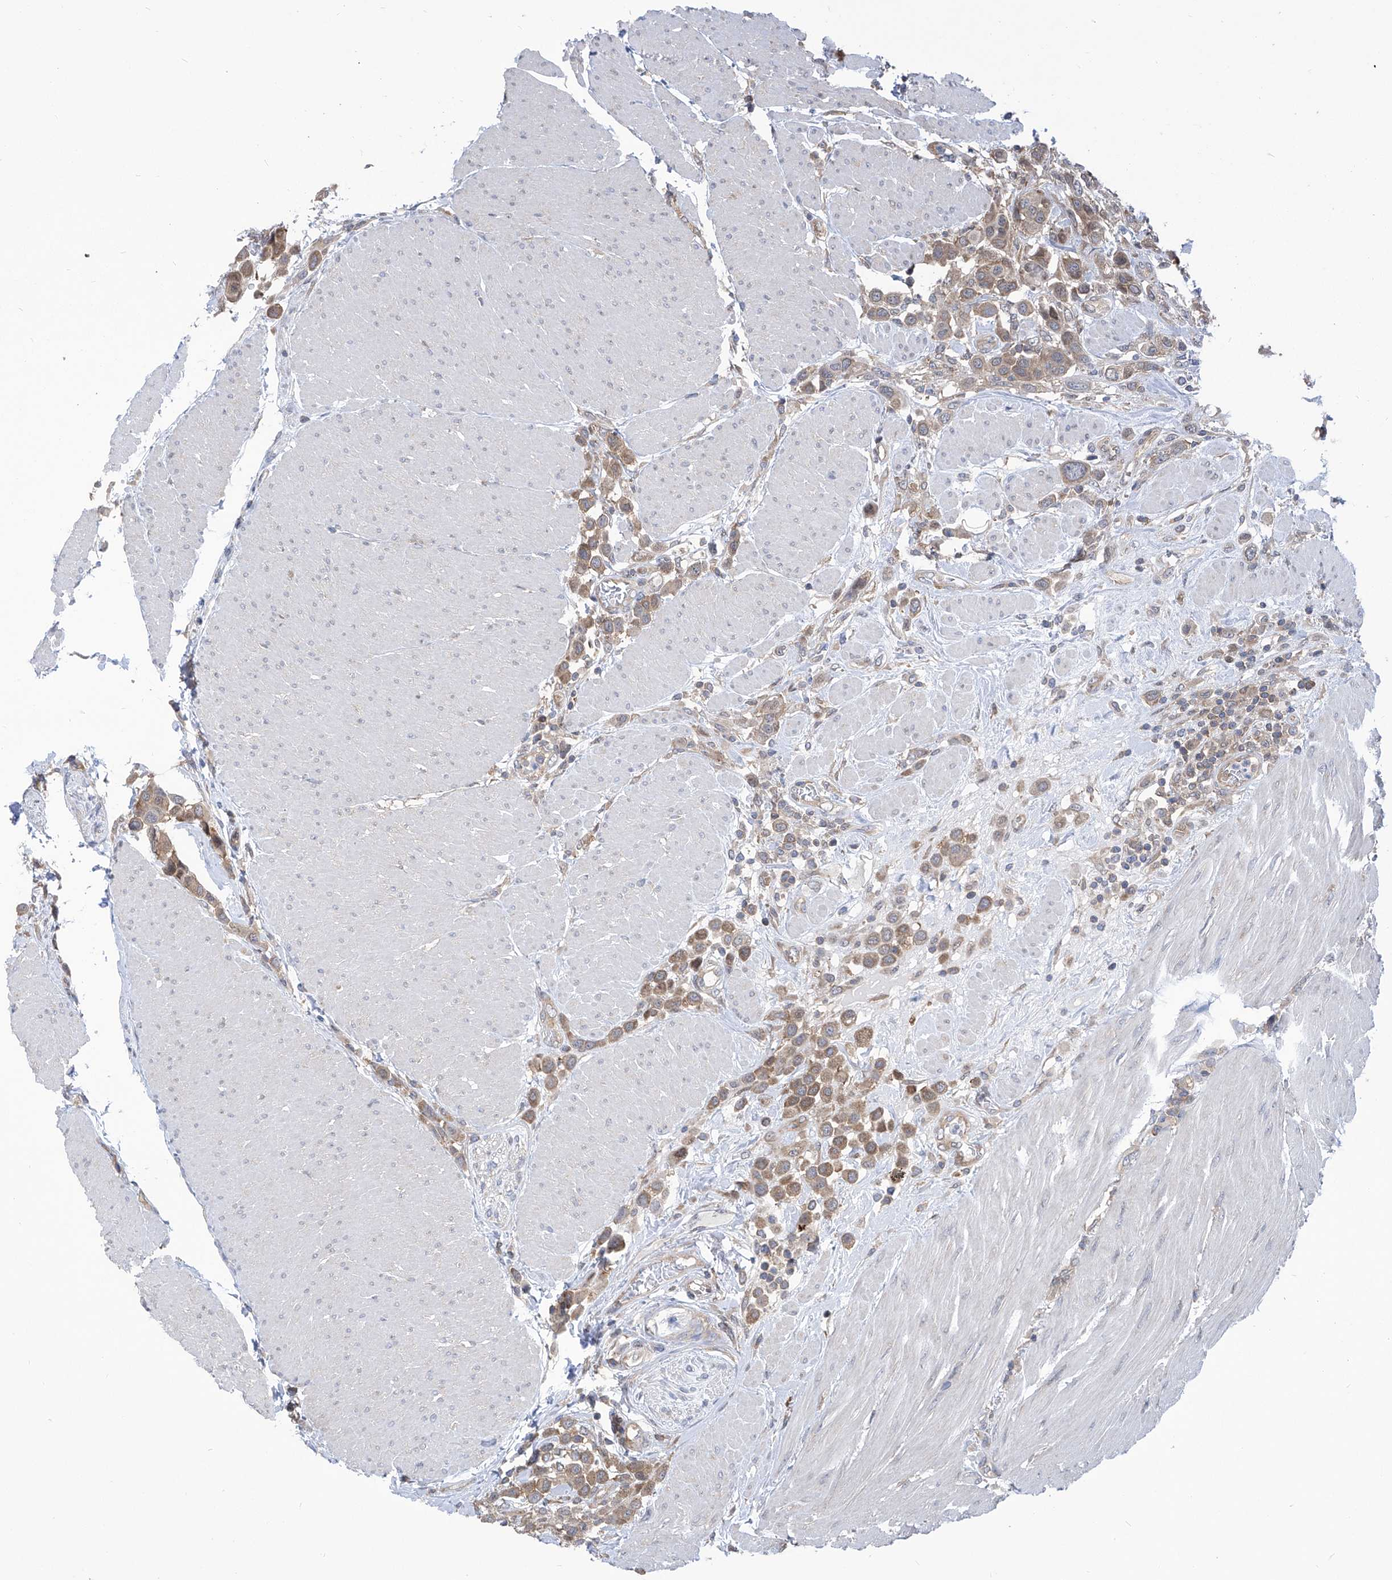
{"staining": {"intensity": "moderate", "quantity": ">75%", "location": "cytoplasmic/membranous"}, "tissue": "urothelial cancer", "cell_type": "Tumor cells", "image_type": "cancer", "snomed": [{"axis": "morphology", "description": "Urothelial carcinoma, High grade"}, {"axis": "topography", "description": "Urinary bladder"}], "caption": "DAB immunohistochemical staining of human urothelial cancer exhibits moderate cytoplasmic/membranous protein staining in about >75% of tumor cells. Ihc stains the protein in brown and the nuclei are stained blue.", "gene": "EIF3M", "patient": {"sex": "male", "age": 50}}